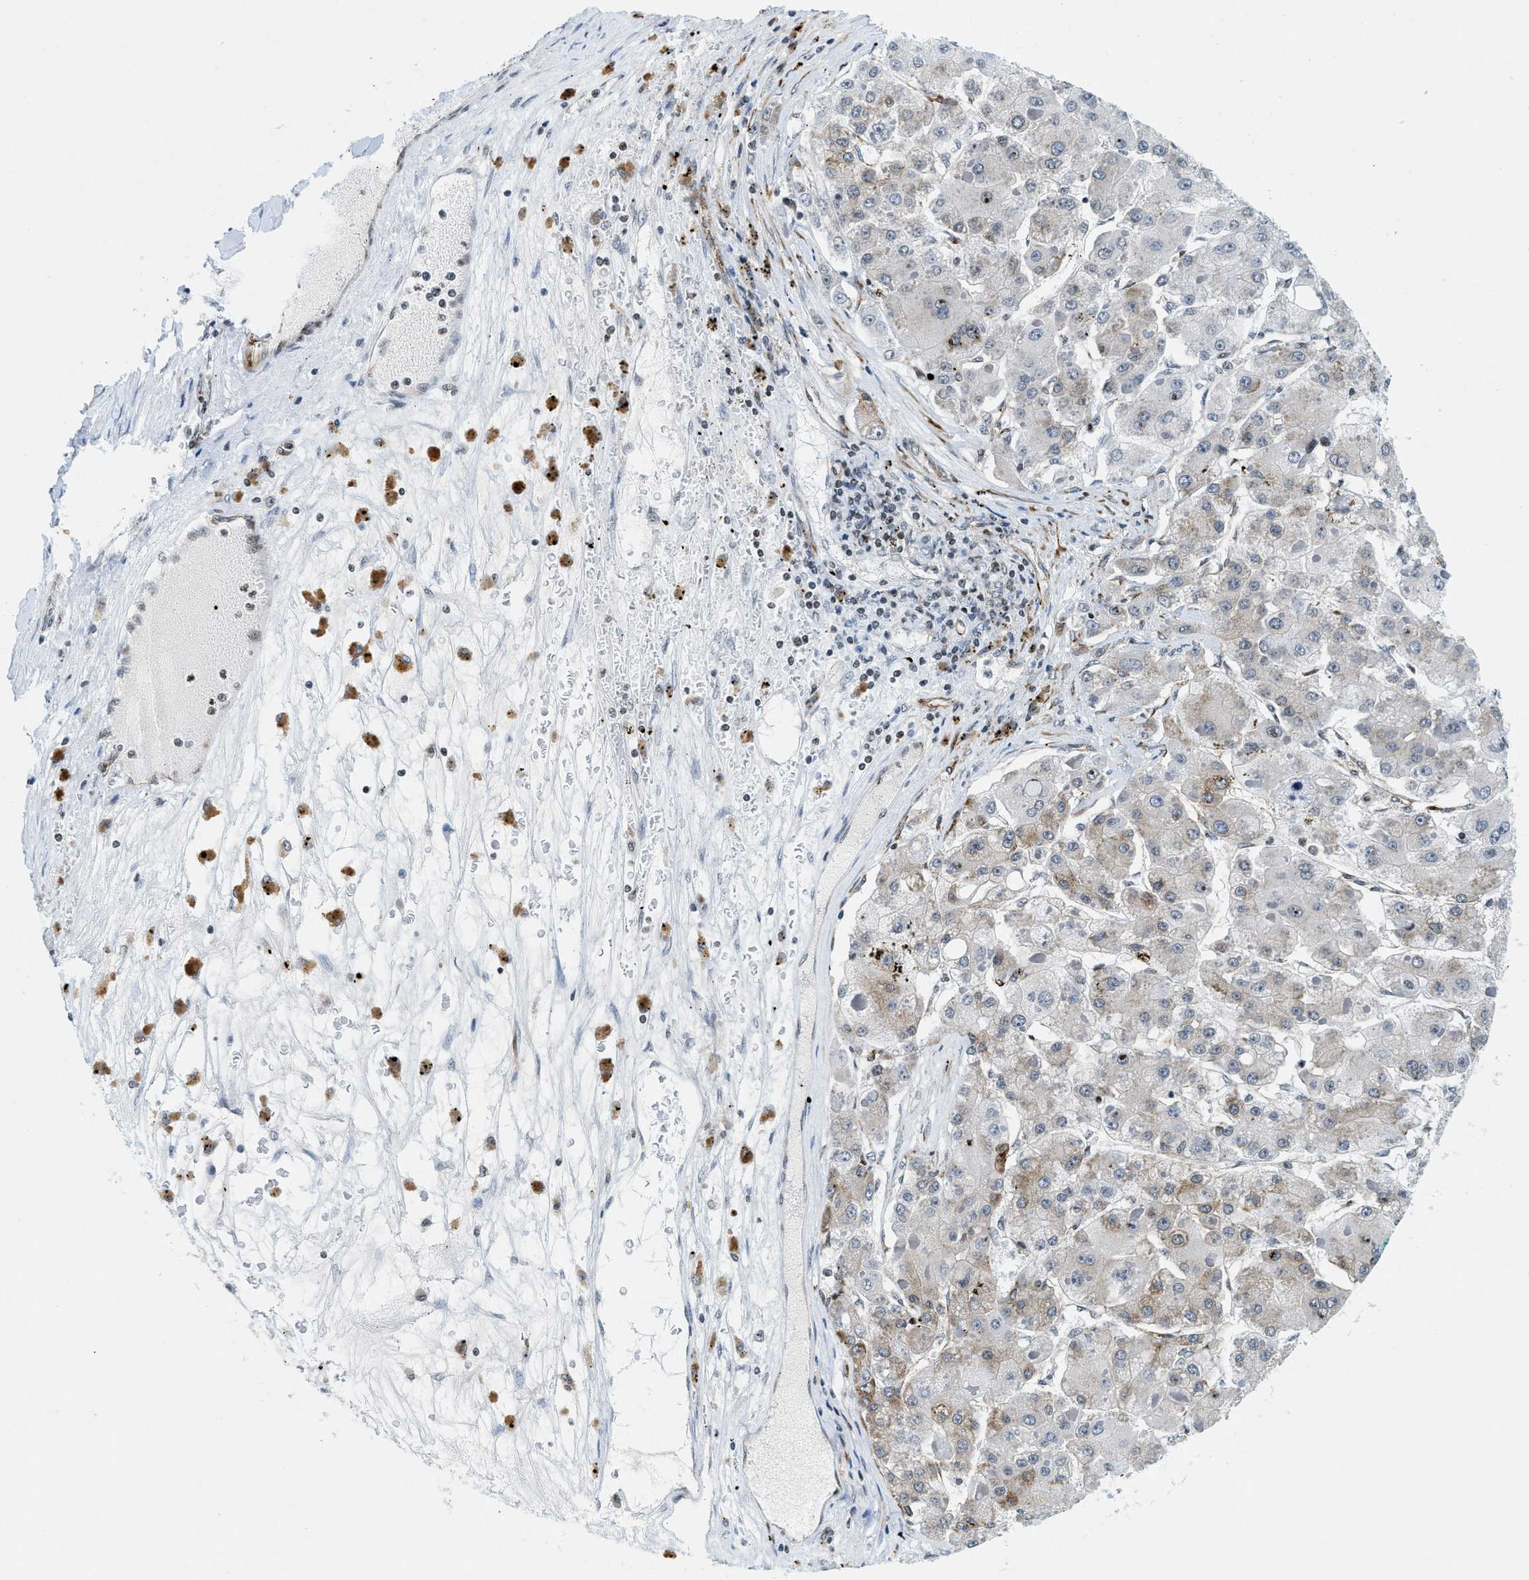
{"staining": {"intensity": "moderate", "quantity": "<25%", "location": "cytoplasmic/membranous"}, "tissue": "liver cancer", "cell_type": "Tumor cells", "image_type": "cancer", "snomed": [{"axis": "morphology", "description": "Carcinoma, Hepatocellular, NOS"}, {"axis": "topography", "description": "Liver"}], "caption": "An IHC histopathology image of neoplastic tissue is shown. Protein staining in brown highlights moderate cytoplasmic/membranous positivity in liver cancer within tumor cells.", "gene": "UVRAG", "patient": {"sex": "female", "age": 73}}